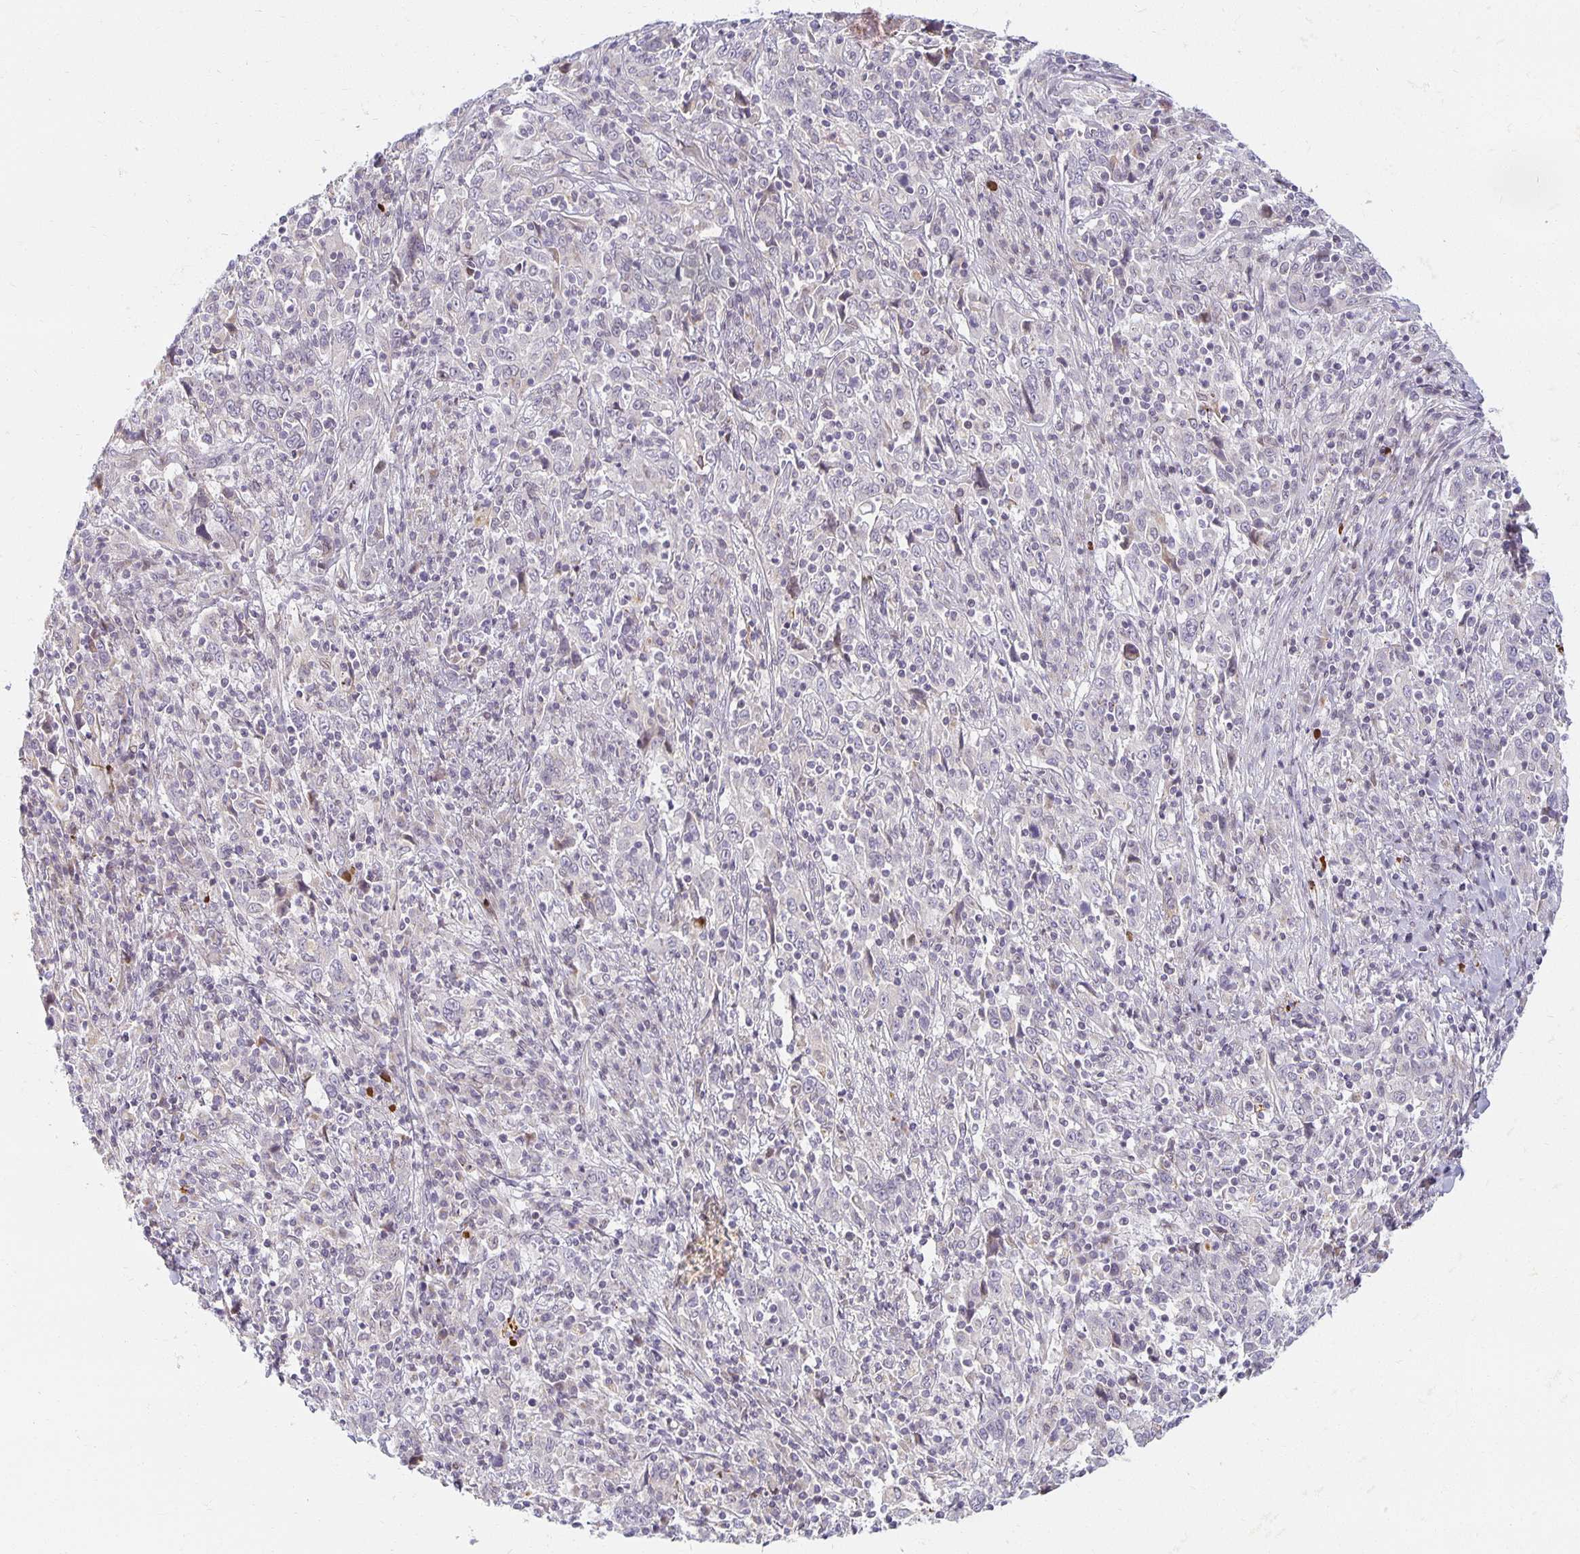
{"staining": {"intensity": "negative", "quantity": "none", "location": "none"}, "tissue": "cervical cancer", "cell_type": "Tumor cells", "image_type": "cancer", "snomed": [{"axis": "morphology", "description": "Squamous cell carcinoma, NOS"}, {"axis": "topography", "description": "Cervix"}], "caption": "IHC image of cervical squamous cell carcinoma stained for a protein (brown), which displays no expression in tumor cells. (DAB IHC, high magnification).", "gene": "EHF", "patient": {"sex": "female", "age": 46}}